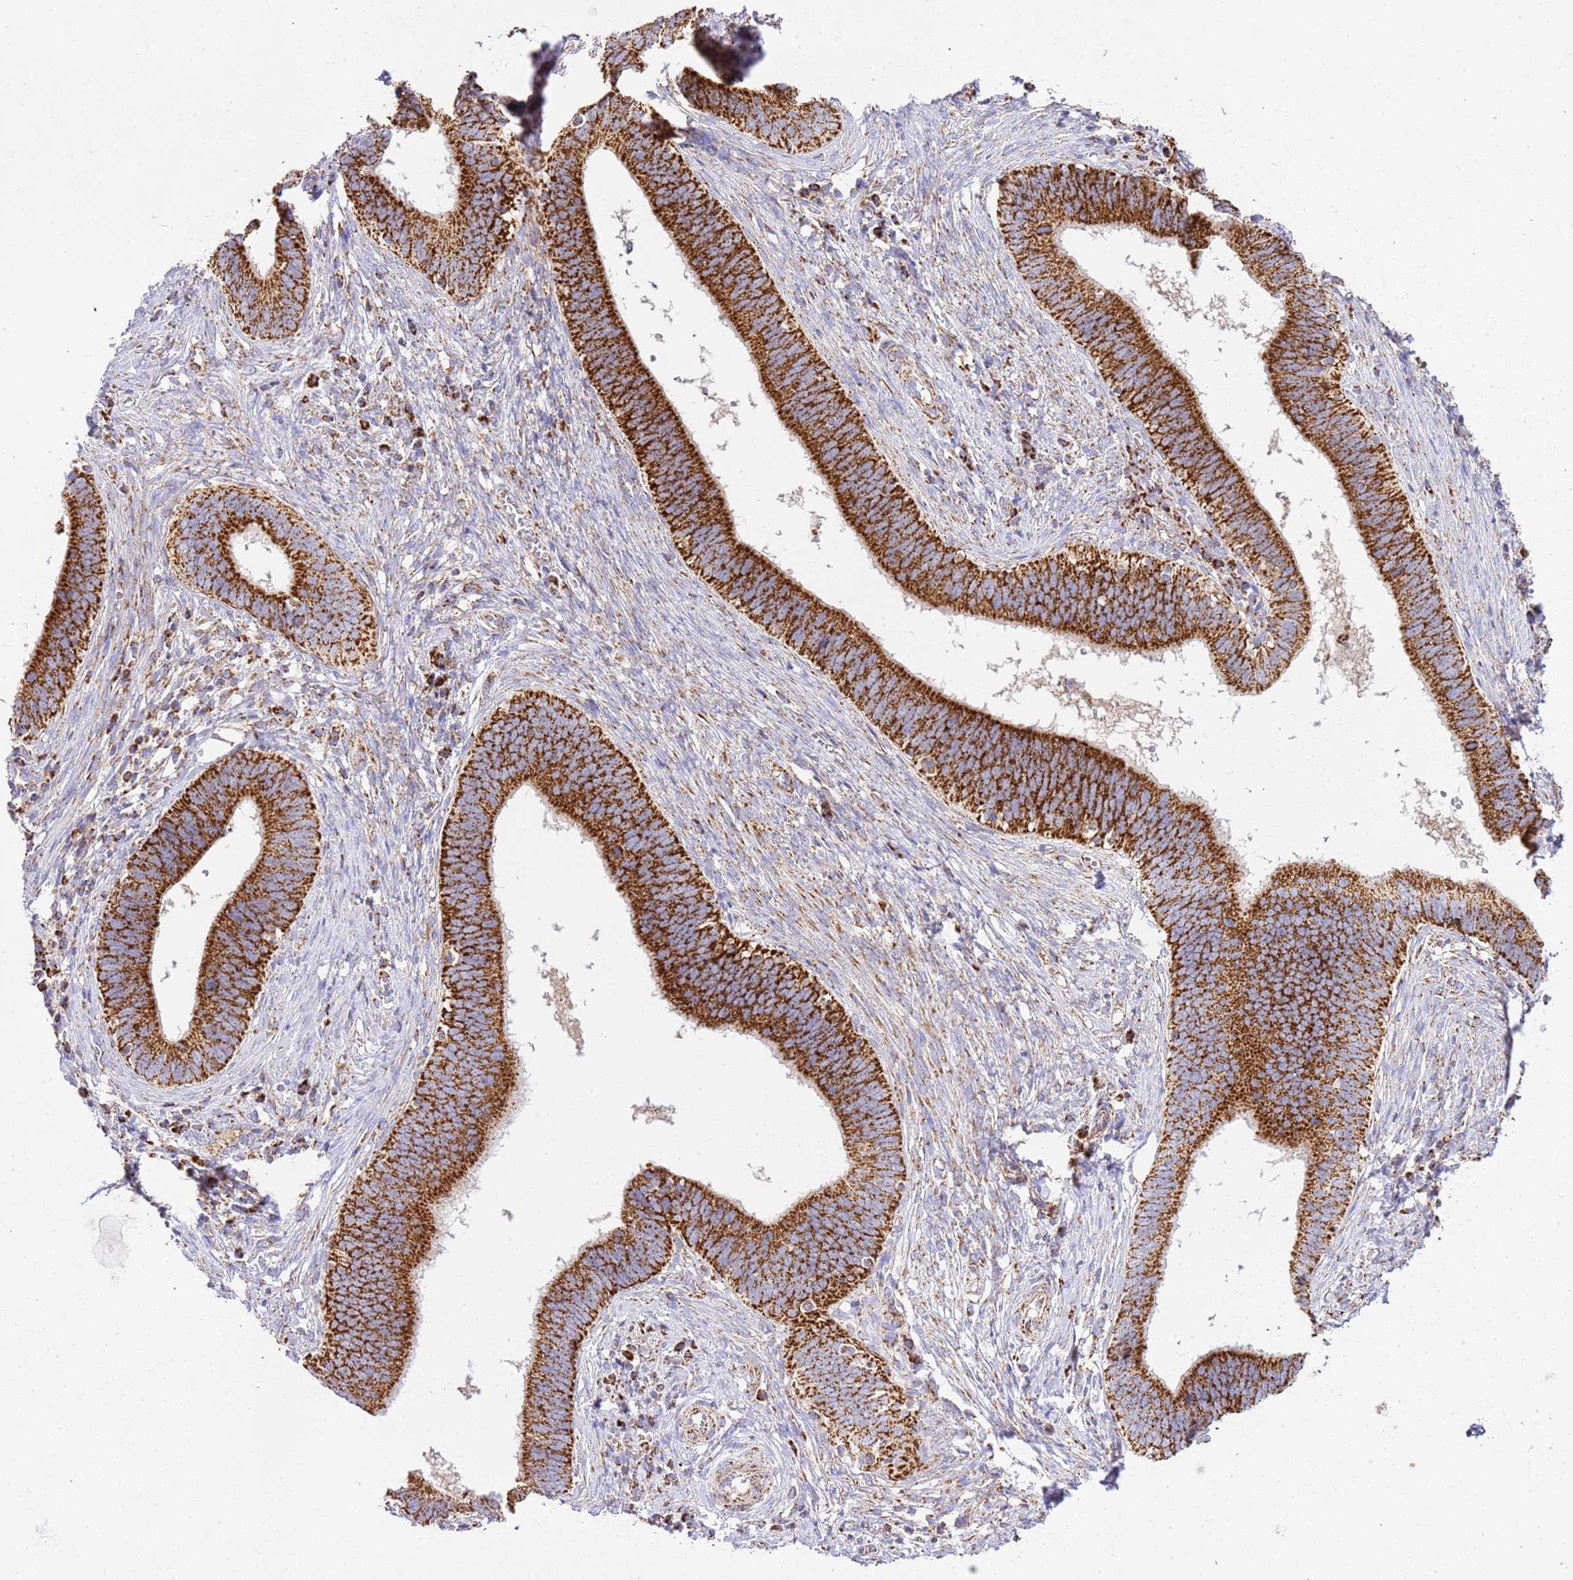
{"staining": {"intensity": "strong", "quantity": ">75%", "location": "cytoplasmic/membranous"}, "tissue": "cervical cancer", "cell_type": "Tumor cells", "image_type": "cancer", "snomed": [{"axis": "morphology", "description": "Adenocarcinoma, NOS"}, {"axis": "topography", "description": "Cervix"}], "caption": "Tumor cells display strong cytoplasmic/membranous expression in approximately >75% of cells in adenocarcinoma (cervical).", "gene": "ZBTB39", "patient": {"sex": "female", "age": 42}}